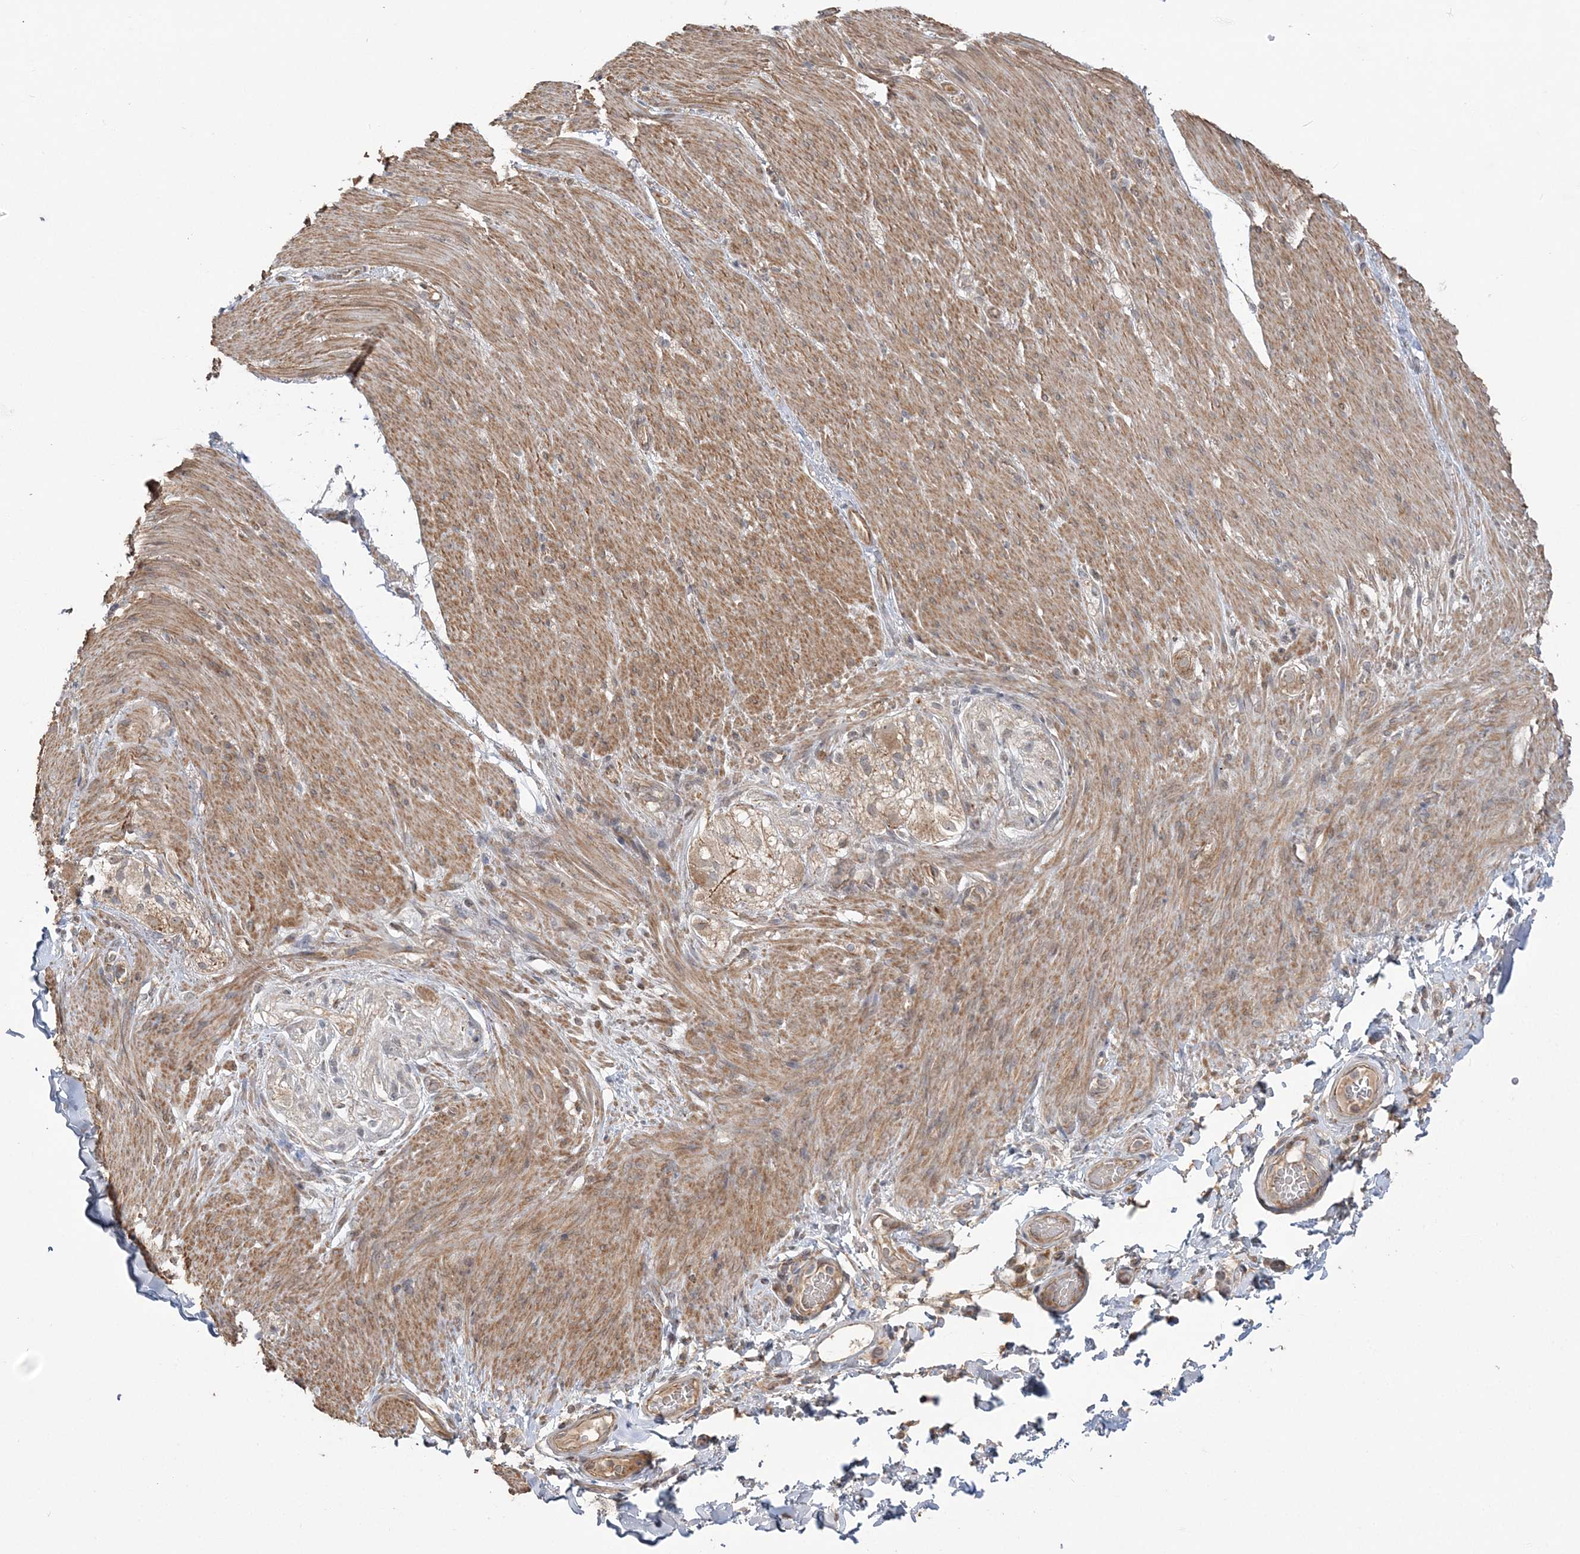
{"staining": {"intensity": "negative", "quantity": "none", "location": "none"}, "tissue": "adipose tissue", "cell_type": "Adipocytes", "image_type": "normal", "snomed": [{"axis": "morphology", "description": "Normal tissue, NOS"}, {"axis": "topography", "description": "Colon"}, {"axis": "topography", "description": "Peripheral nerve tissue"}], "caption": "IHC of unremarkable adipose tissue demonstrates no staining in adipocytes.", "gene": "SCLT1", "patient": {"sex": "female", "age": 61}}